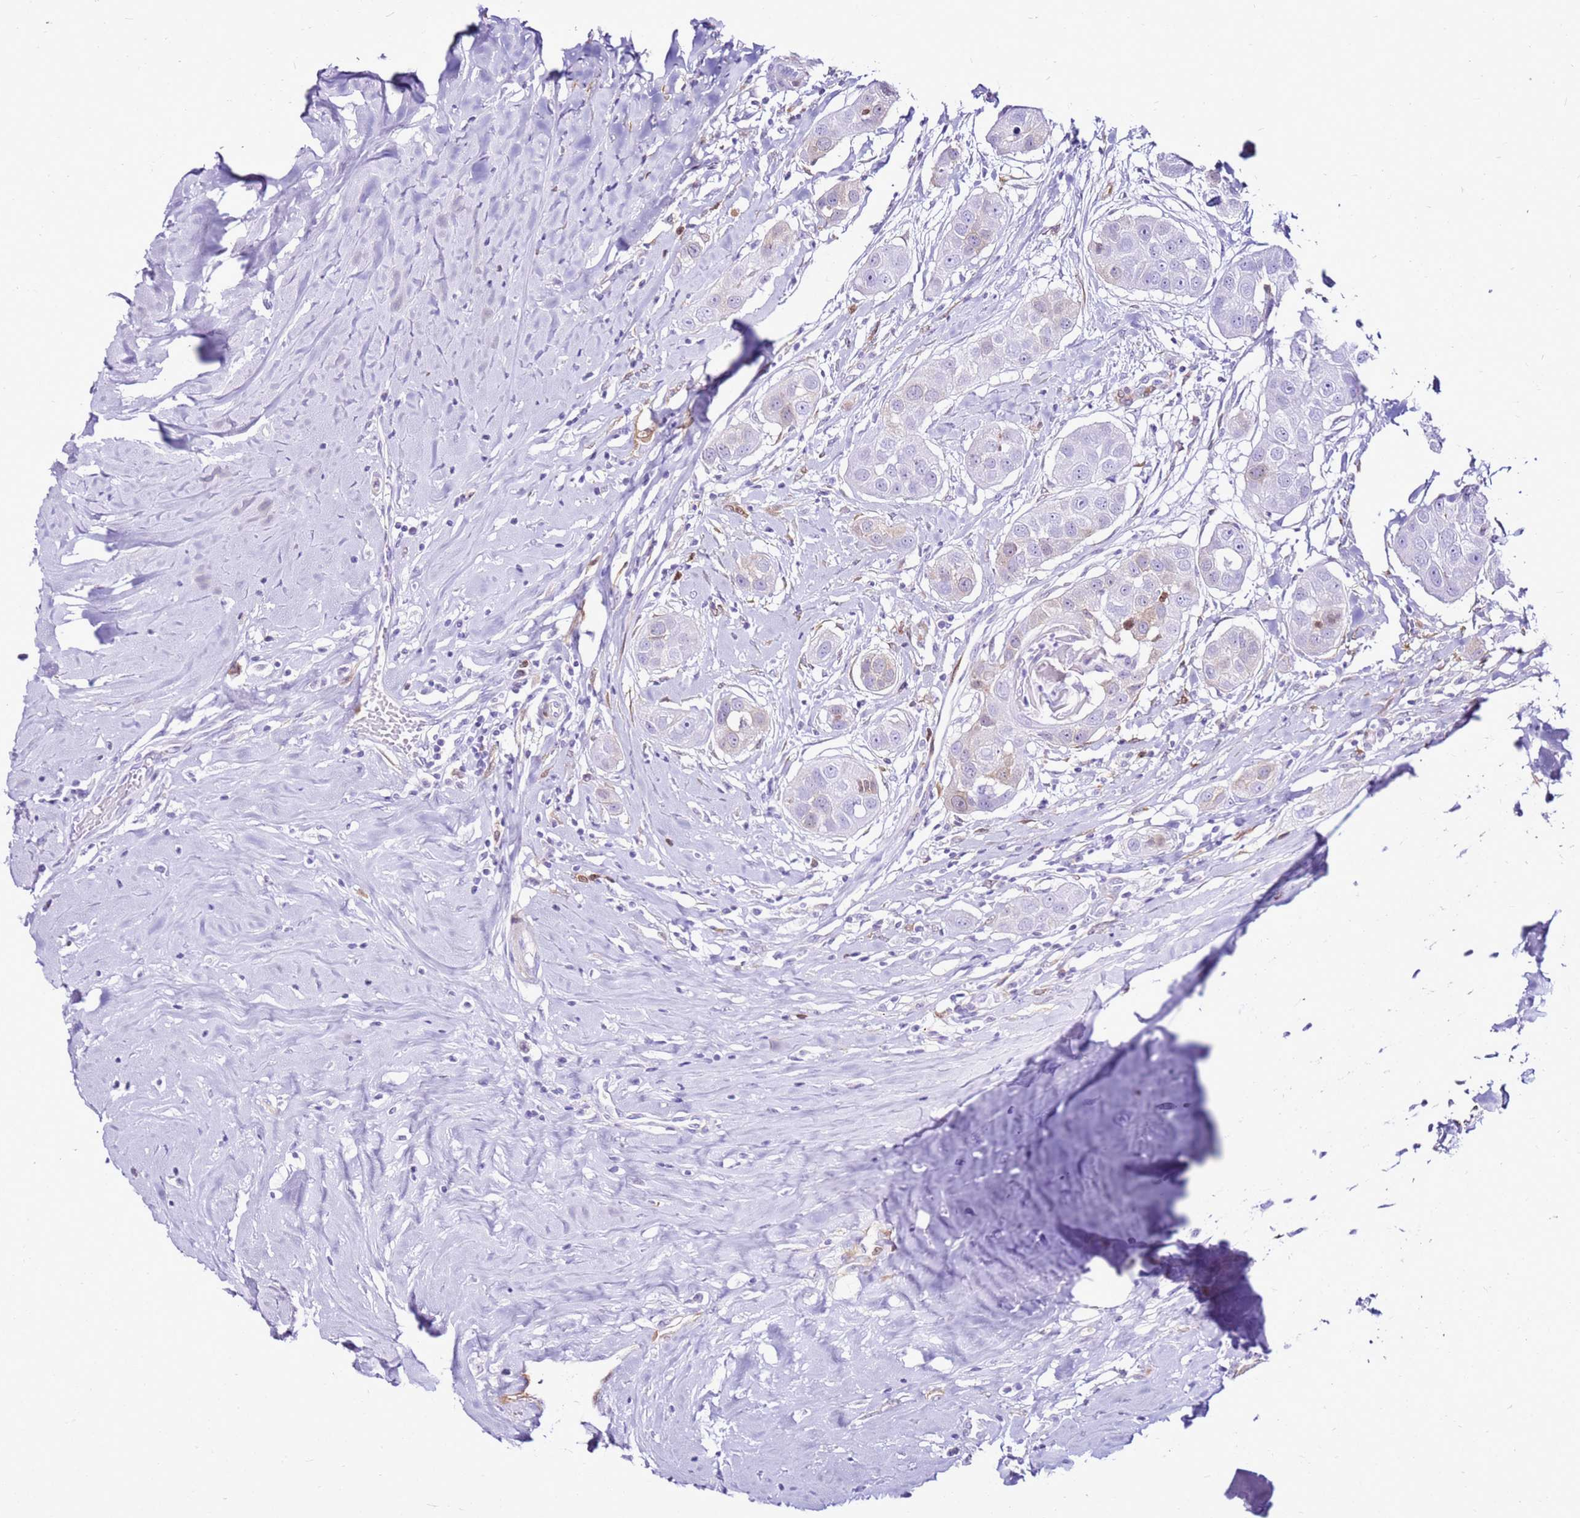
{"staining": {"intensity": "negative", "quantity": "none", "location": "none"}, "tissue": "head and neck cancer", "cell_type": "Tumor cells", "image_type": "cancer", "snomed": [{"axis": "morphology", "description": "Normal tissue, NOS"}, {"axis": "morphology", "description": "Squamous cell carcinoma, NOS"}, {"axis": "topography", "description": "Skeletal muscle"}, {"axis": "topography", "description": "Head-Neck"}], "caption": "Immunohistochemistry (IHC) micrograph of human head and neck cancer stained for a protein (brown), which reveals no positivity in tumor cells.", "gene": "SPC25", "patient": {"sex": "male", "age": 51}}